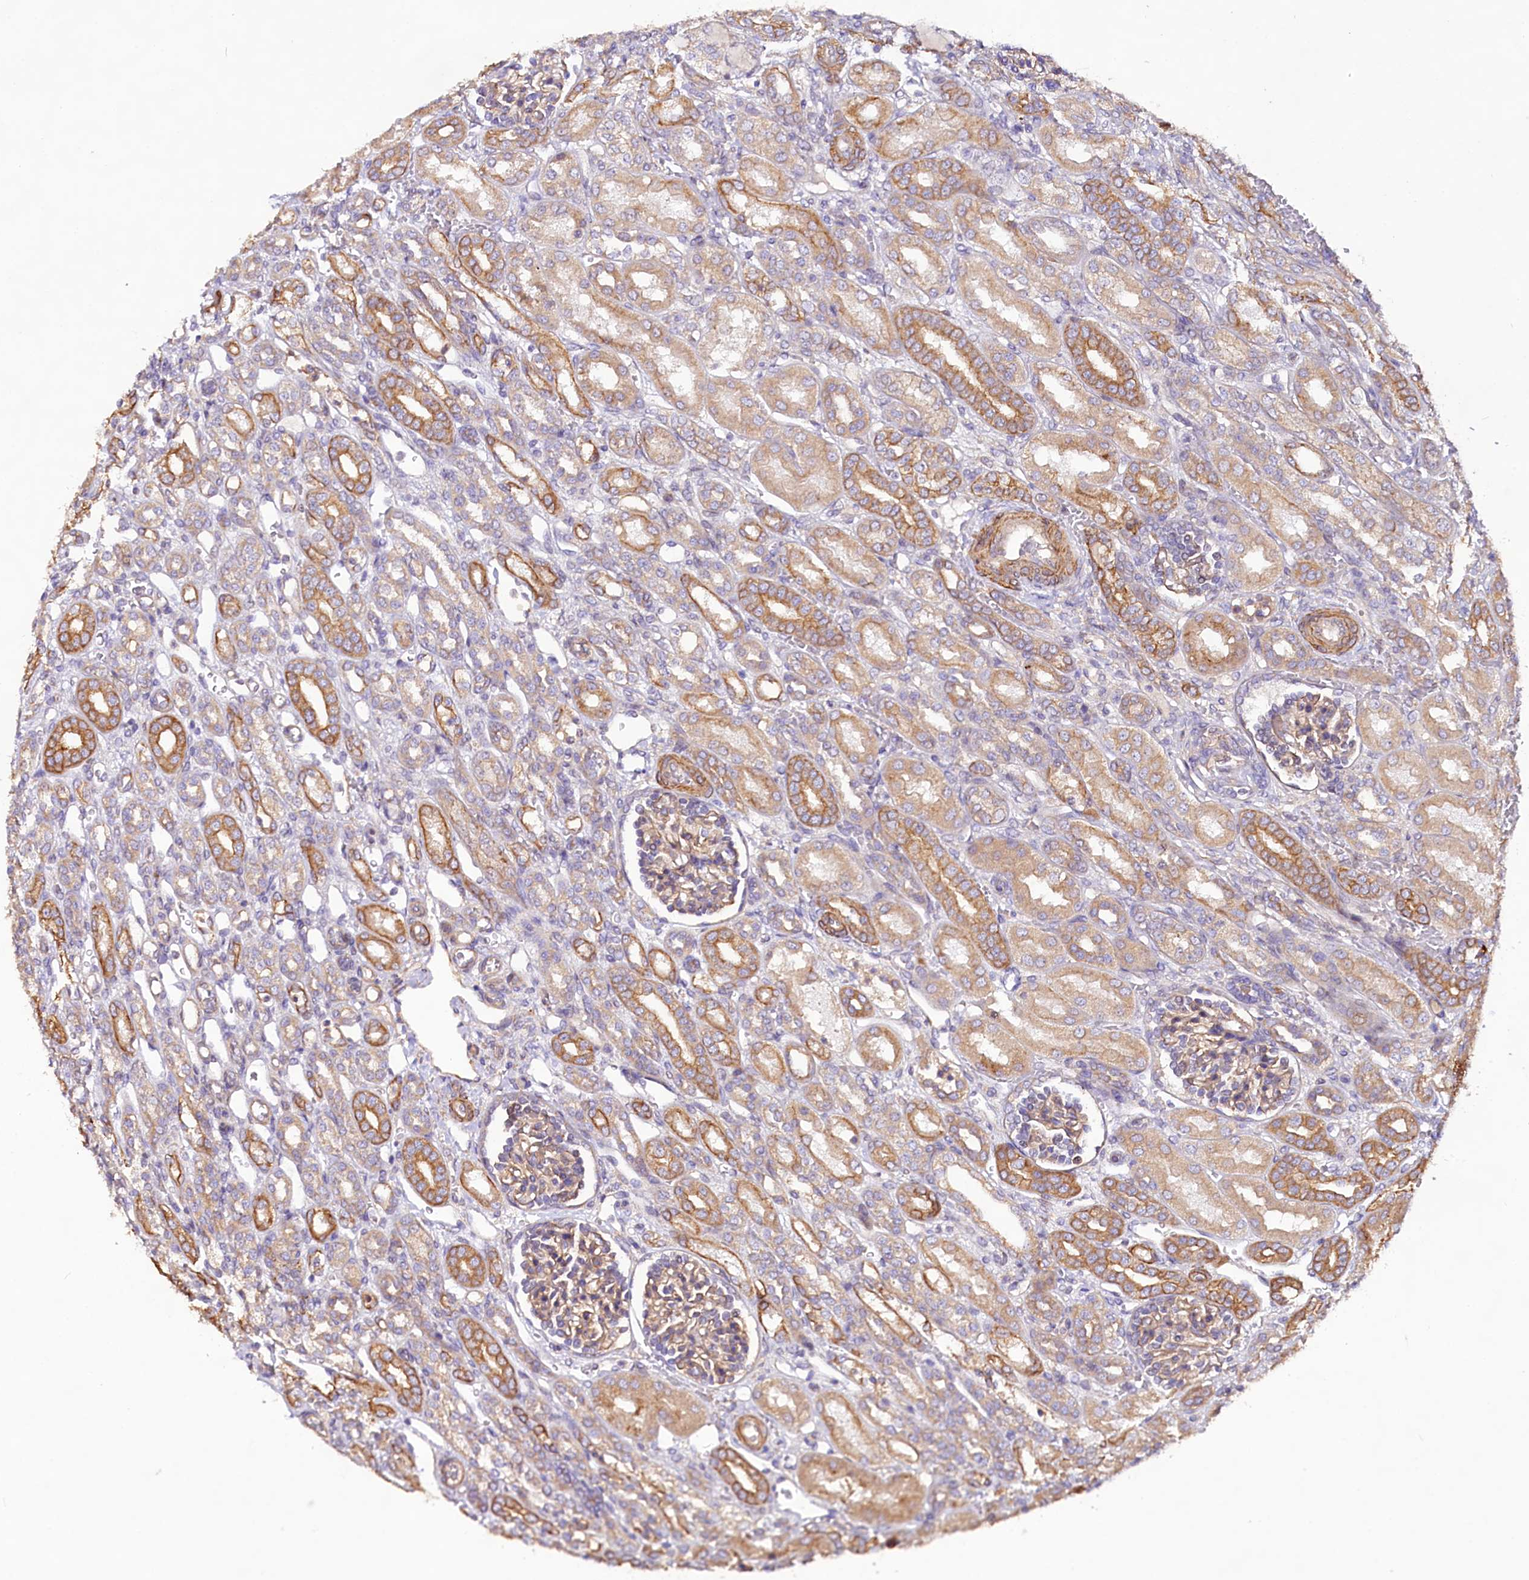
{"staining": {"intensity": "weak", "quantity": "25%-75%", "location": "cytoplasmic/membranous"}, "tissue": "kidney", "cell_type": "Cells in glomeruli", "image_type": "normal", "snomed": [{"axis": "morphology", "description": "Normal tissue, NOS"}, {"axis": "morphology", "description": "Neoplasm, malignant, NOS"}, {"axis": "topography", "description": "Kidney"}], "caption": "Protein staining demonstrates weak cytoplasmic/membranous positivity in about 25%-75% of cells in glomeruli in benign kidney.", "gene": "VPS11", "patient": {"sex": "female", "age": 1}}